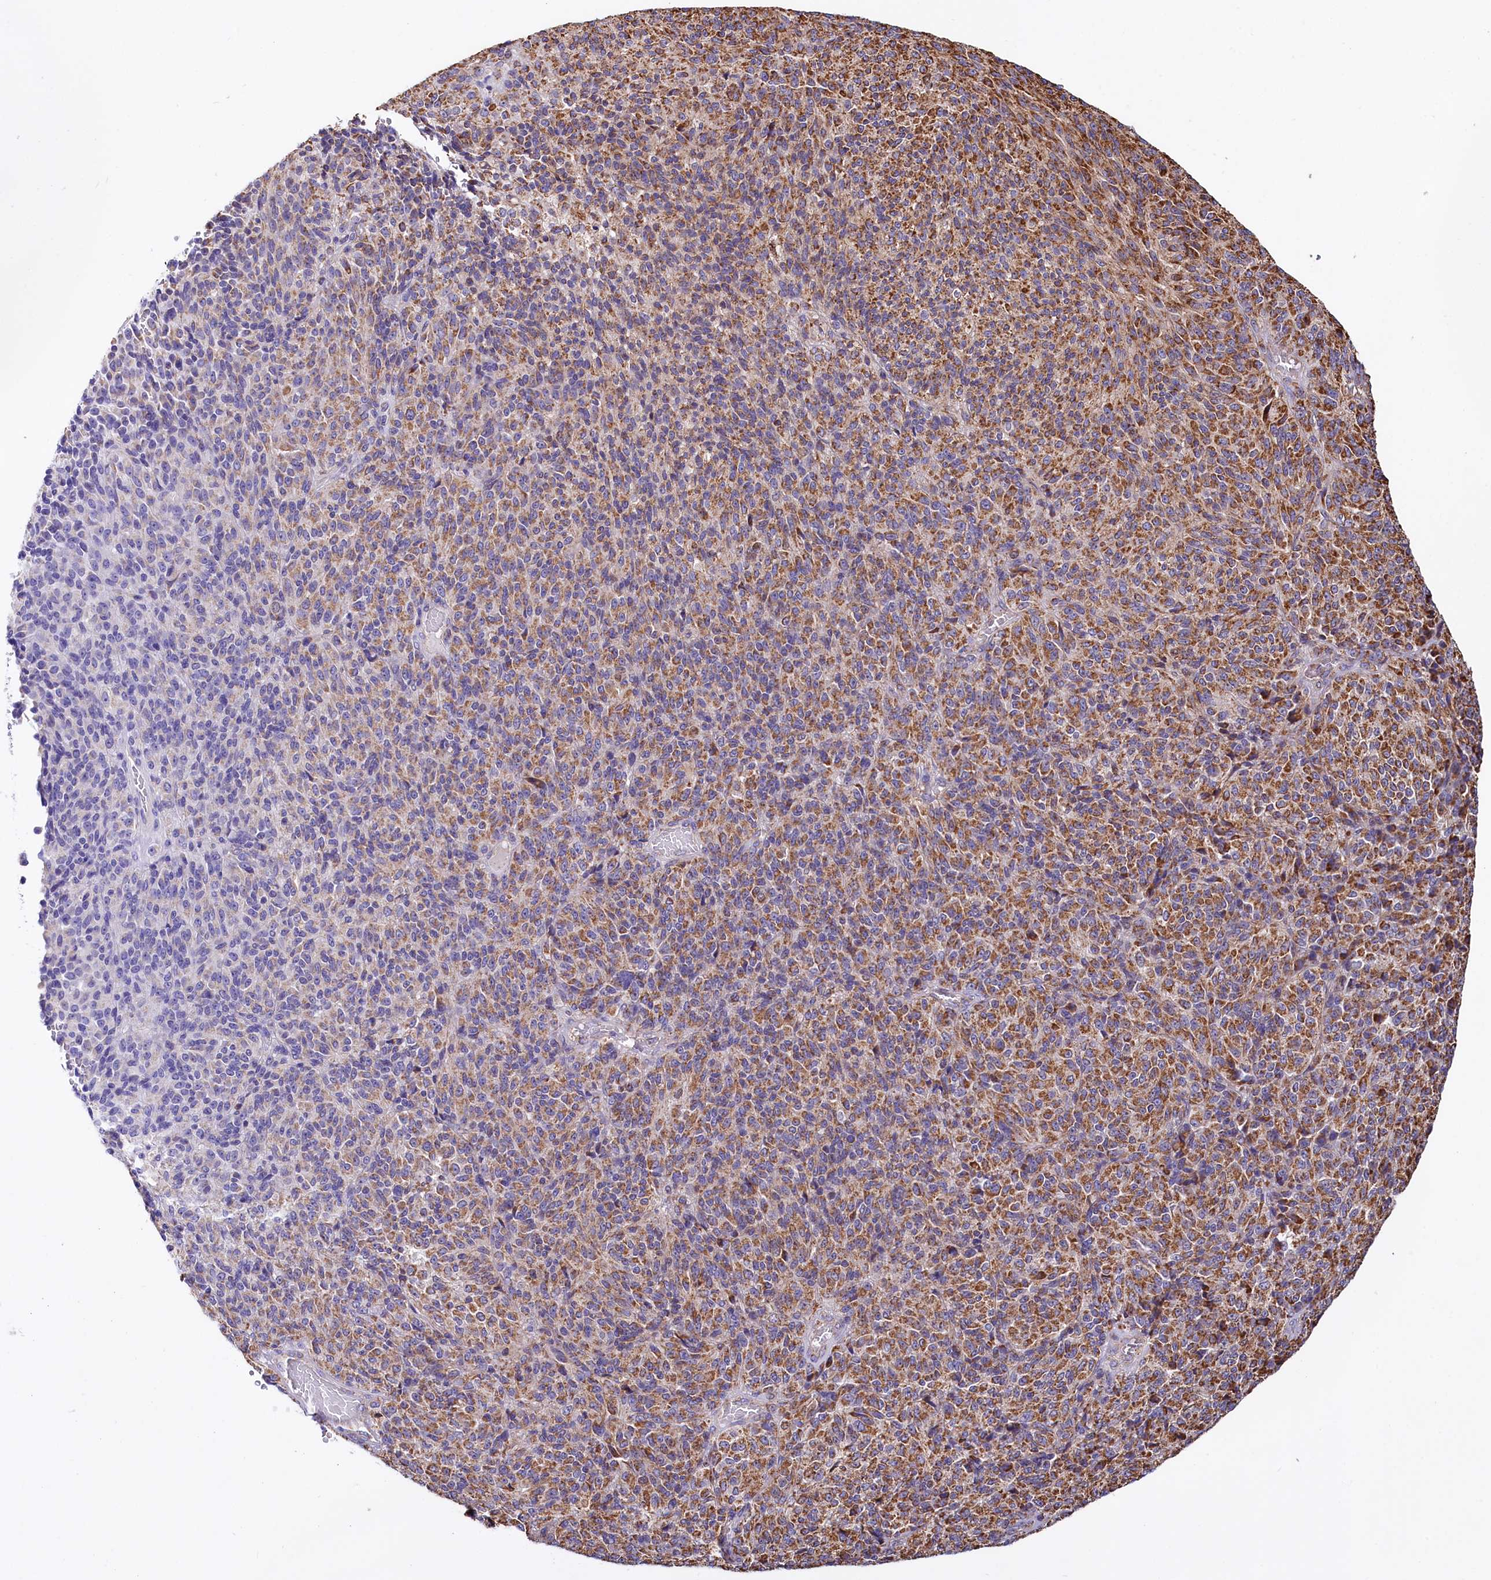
{"staining": {"intensity": "moderate", "quantity": "25%-75%", "location": "cytoplasmic/membranous"}, "tissue": "melanoma", "cell_type": "Tumor cells", "image_type": "cancer", "snomed": [{"axis": "morphology", "description": "Malignant melanoma, Metastatic site"}, {"axis": "topography", "description": "Brain"}], "caption": "A high-resolution image shows IHC staining of malignant melanoma (metastatic site), which demonstrates moderate cytoplasmic/membranous expression in about 25%-75% of tumor cells. The protein of interest is shown in brown color, while the nuclei are stained blue.", "gene": "NUDT15", "patient": {"sex": "female", "age": 56}}